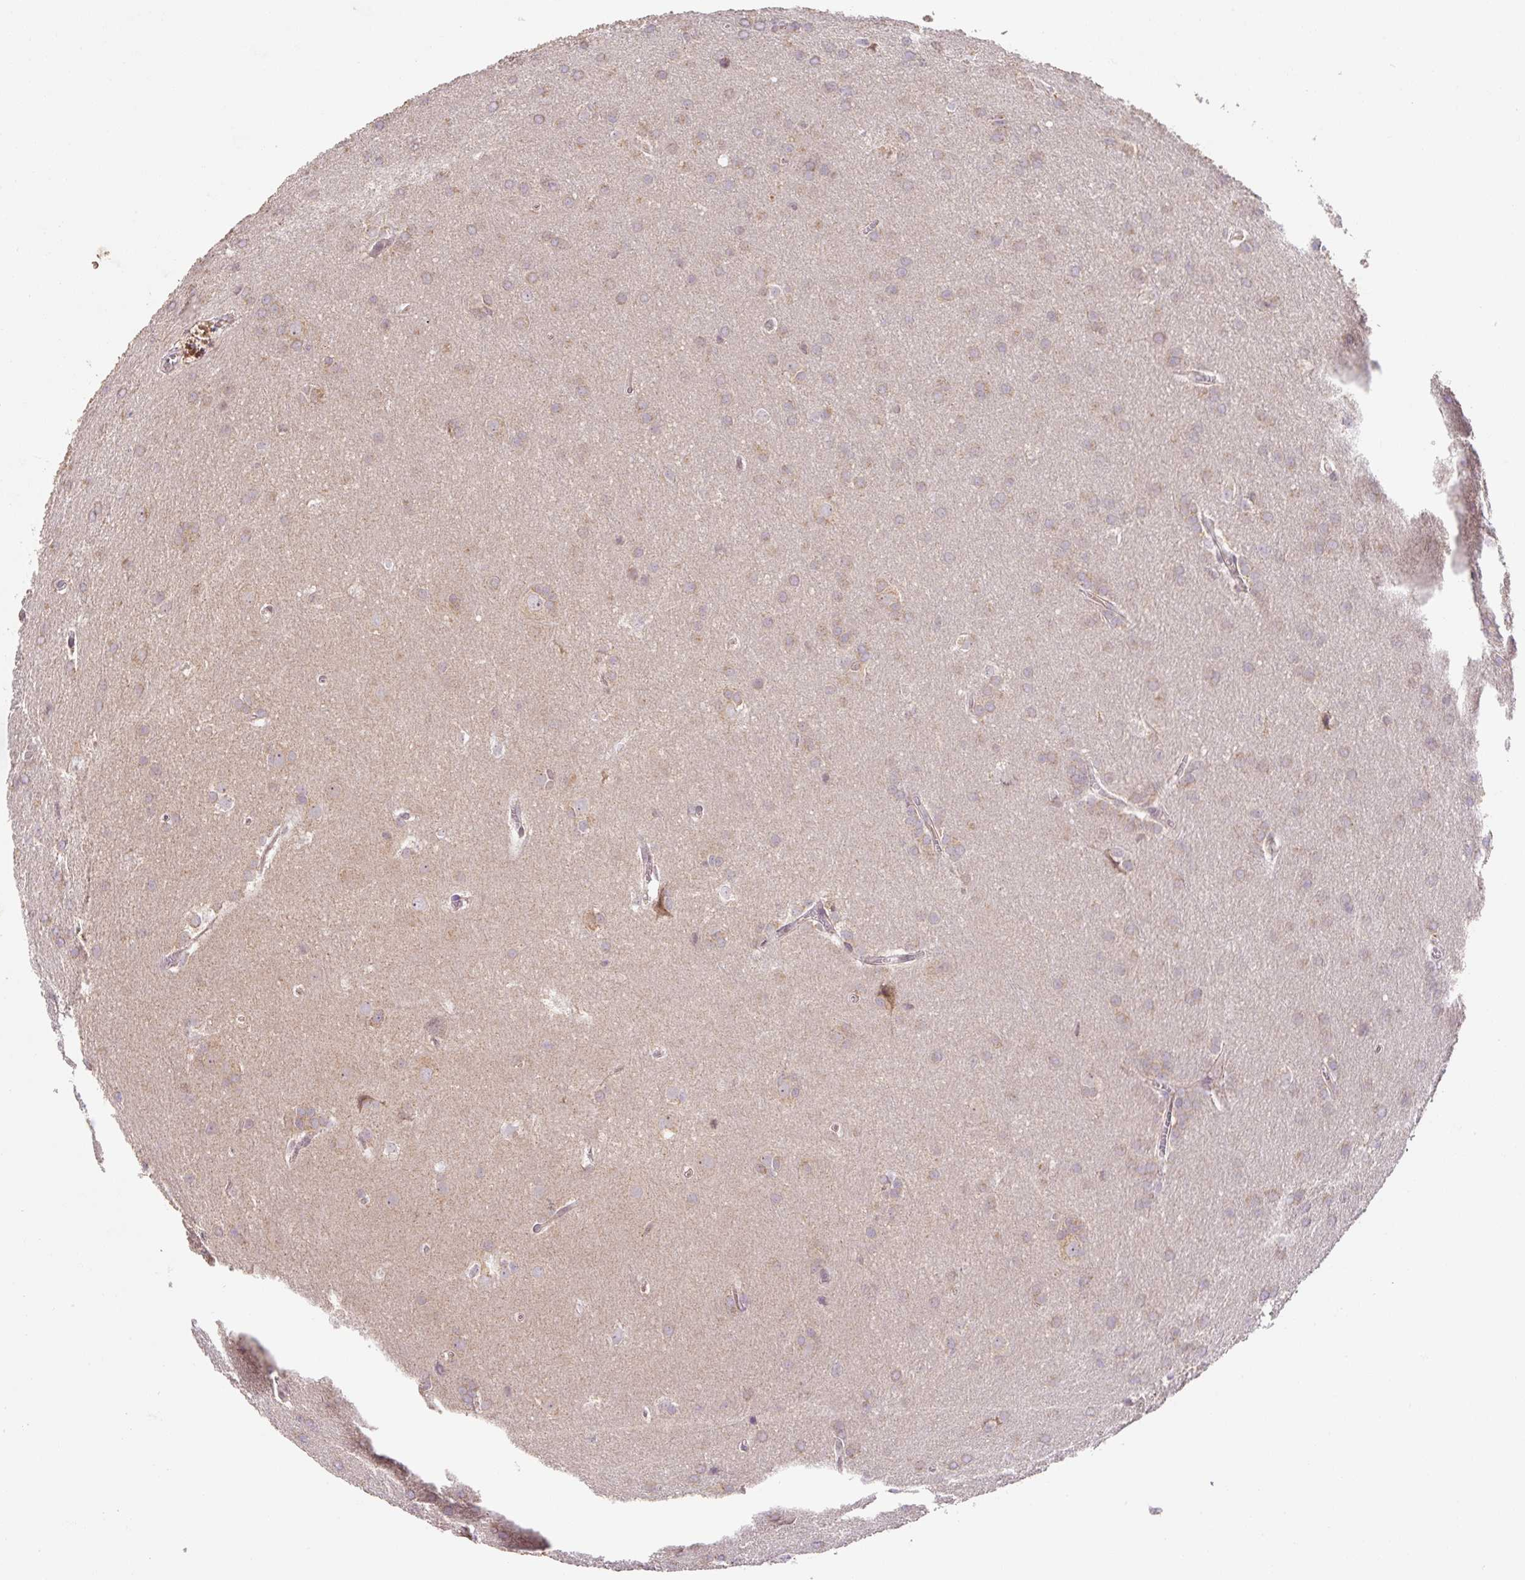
{"staining": {"intensity": "moderate", "quantity": ">75%", "location": "cytoplasmic/membranous"}, "tissue": "glioma", "cell_type": "Tumor cells", "image_type": "cancer", "snomed": [{"axis": "morphology", "description": "Glioma, malignant, Low grade"}, {"axis": "topography", "description": "Brain"}], "caption": "Protein analysis of glioma tissue exhibits moderate cytoplasmic/membranous expression in about >75% of tumor cells.", "gene": "MFSD9", "patient": {"sex": "female", "age": 32}}